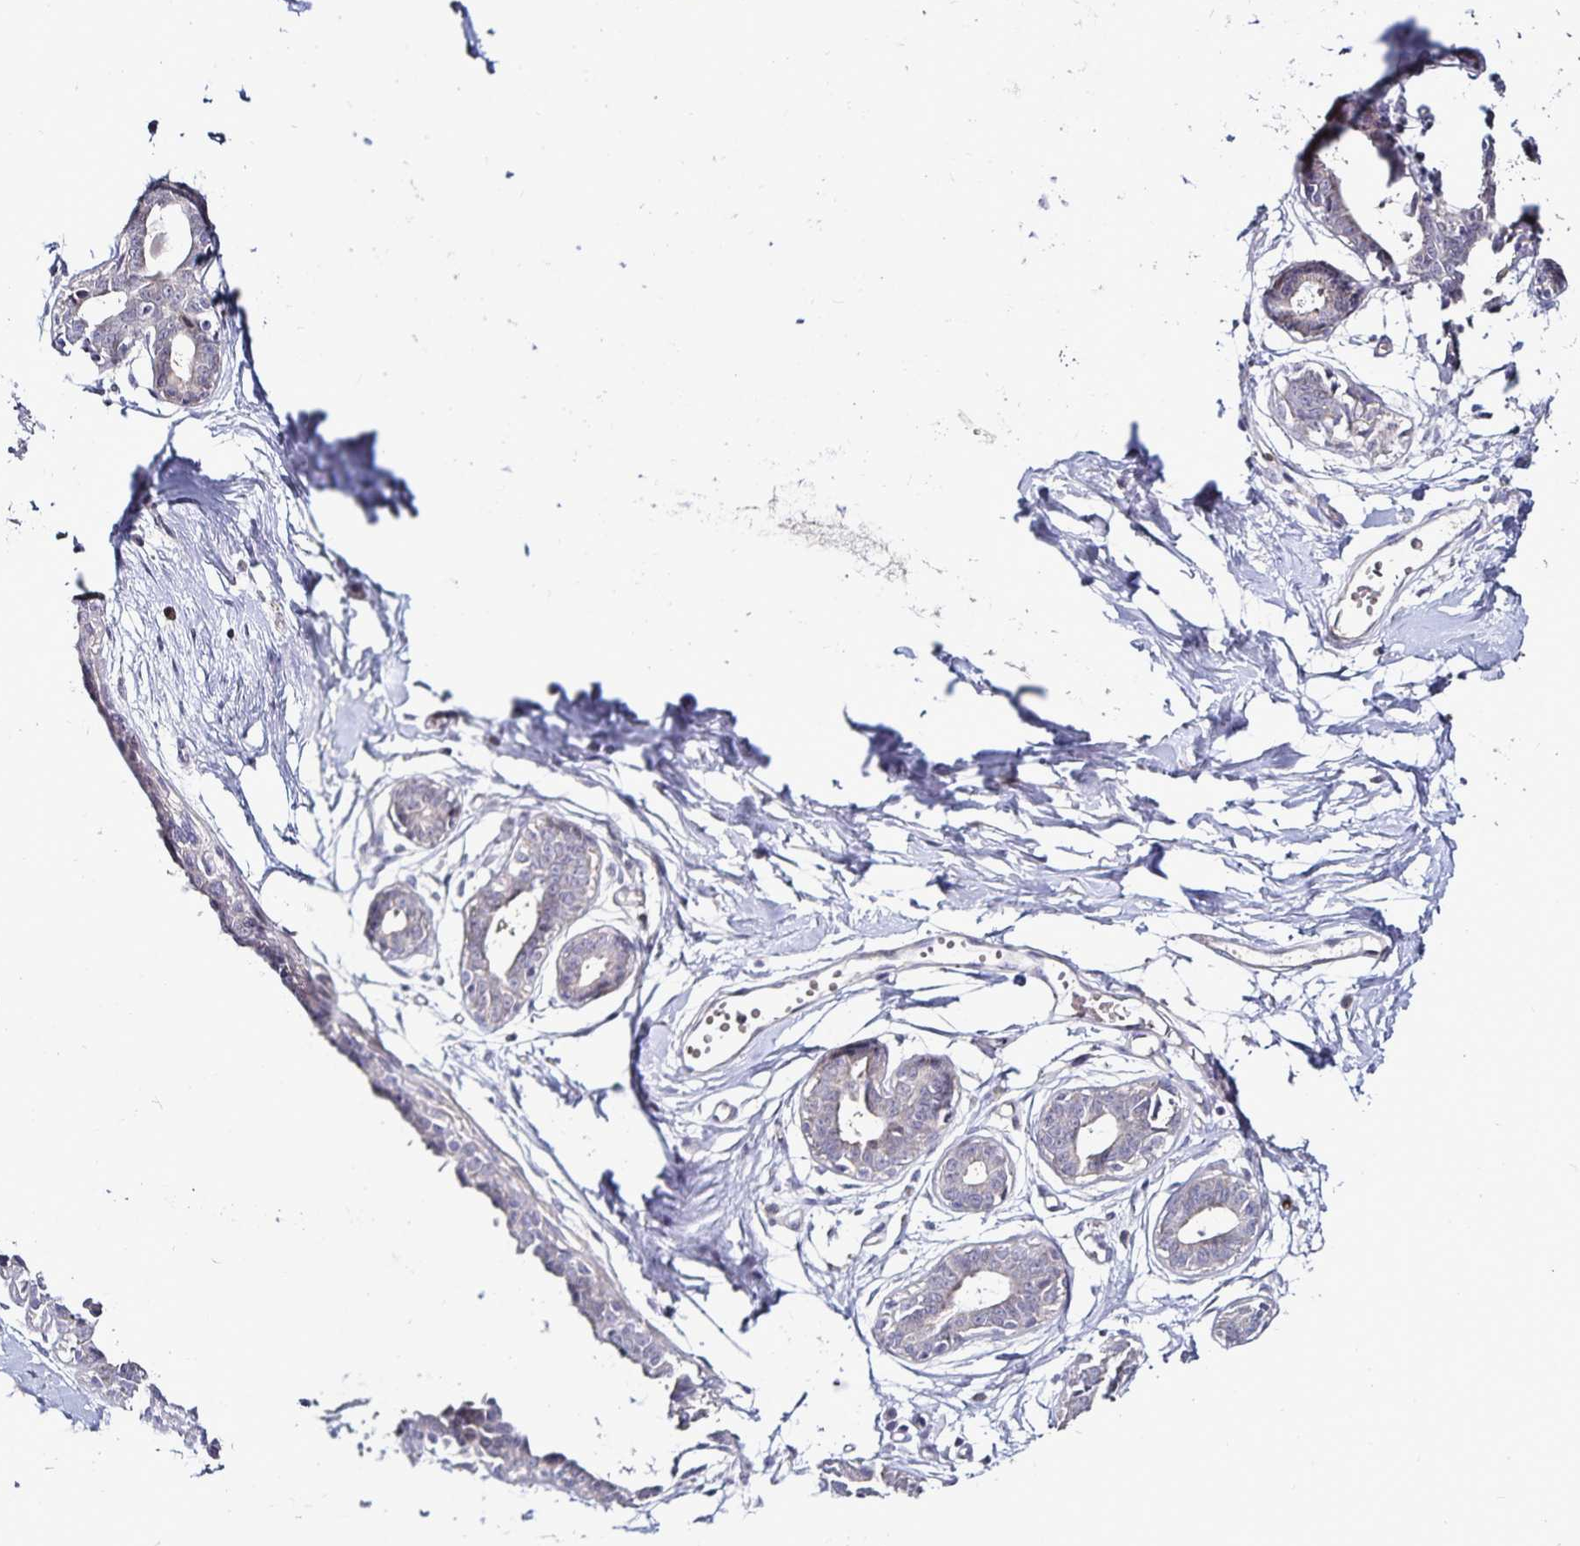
{"staining": {"intensity": "negative", "quantity": "none", "location": "none"}, "tissue": "breast", "cell_type": "Adipocytes", "image_type": "normal", "snomed": [{"axis": "morphology", "description": "Normal tissue, NOS"}, {"axis": "topography", "description": "Breast"}], "caption": "Adipocytes show no significant expression in unremarkable breast. (Brightfield microscopy of DAB (3,3'-diaminobenzidine) immunohistochemistry at high magnification).", "gene": "ACSL5", "patient": {"sex": "female", "age": 45}}